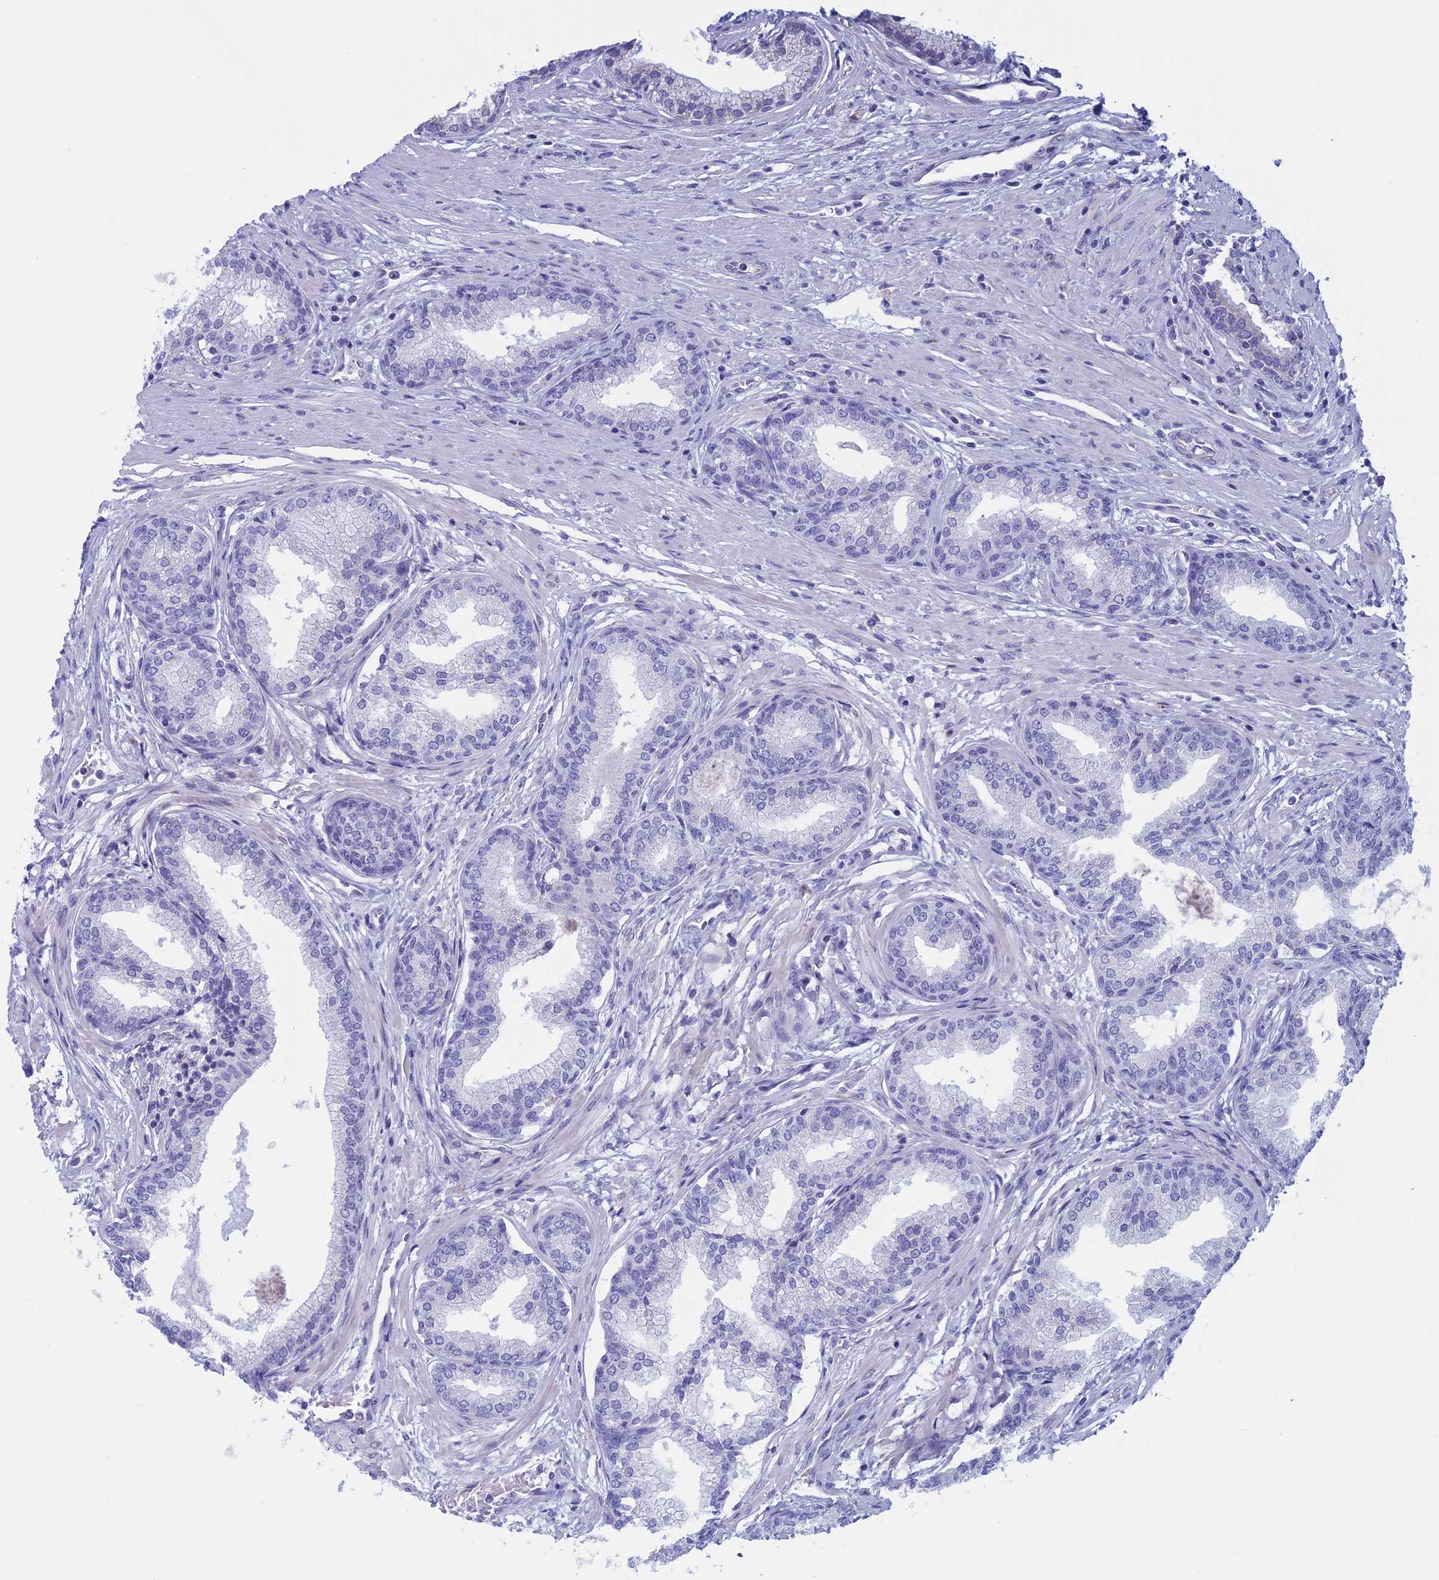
{"staining": {"intensity": "negative", "quantity": "none", "location": "none"}, "tissue": "prostate cancer", "cell_type": "Tumor cells", "image_type": "cancer", "snomed": [{"axis": "morphology", "description": "Adenocarcinoma, High grade"}, {"axis": "topography", "description": "Prostate"}], "caption": "Image shows no significant protein expression in tumor cells of prostate adenocarcinoma (high-grade). (Stains: DAB IHC with hematoxylin counter stain, Microscopy: brightfield microscopy at high magnification).", "gene": "NDUFB9", "patient": {"sex": "male", "age": 67}}